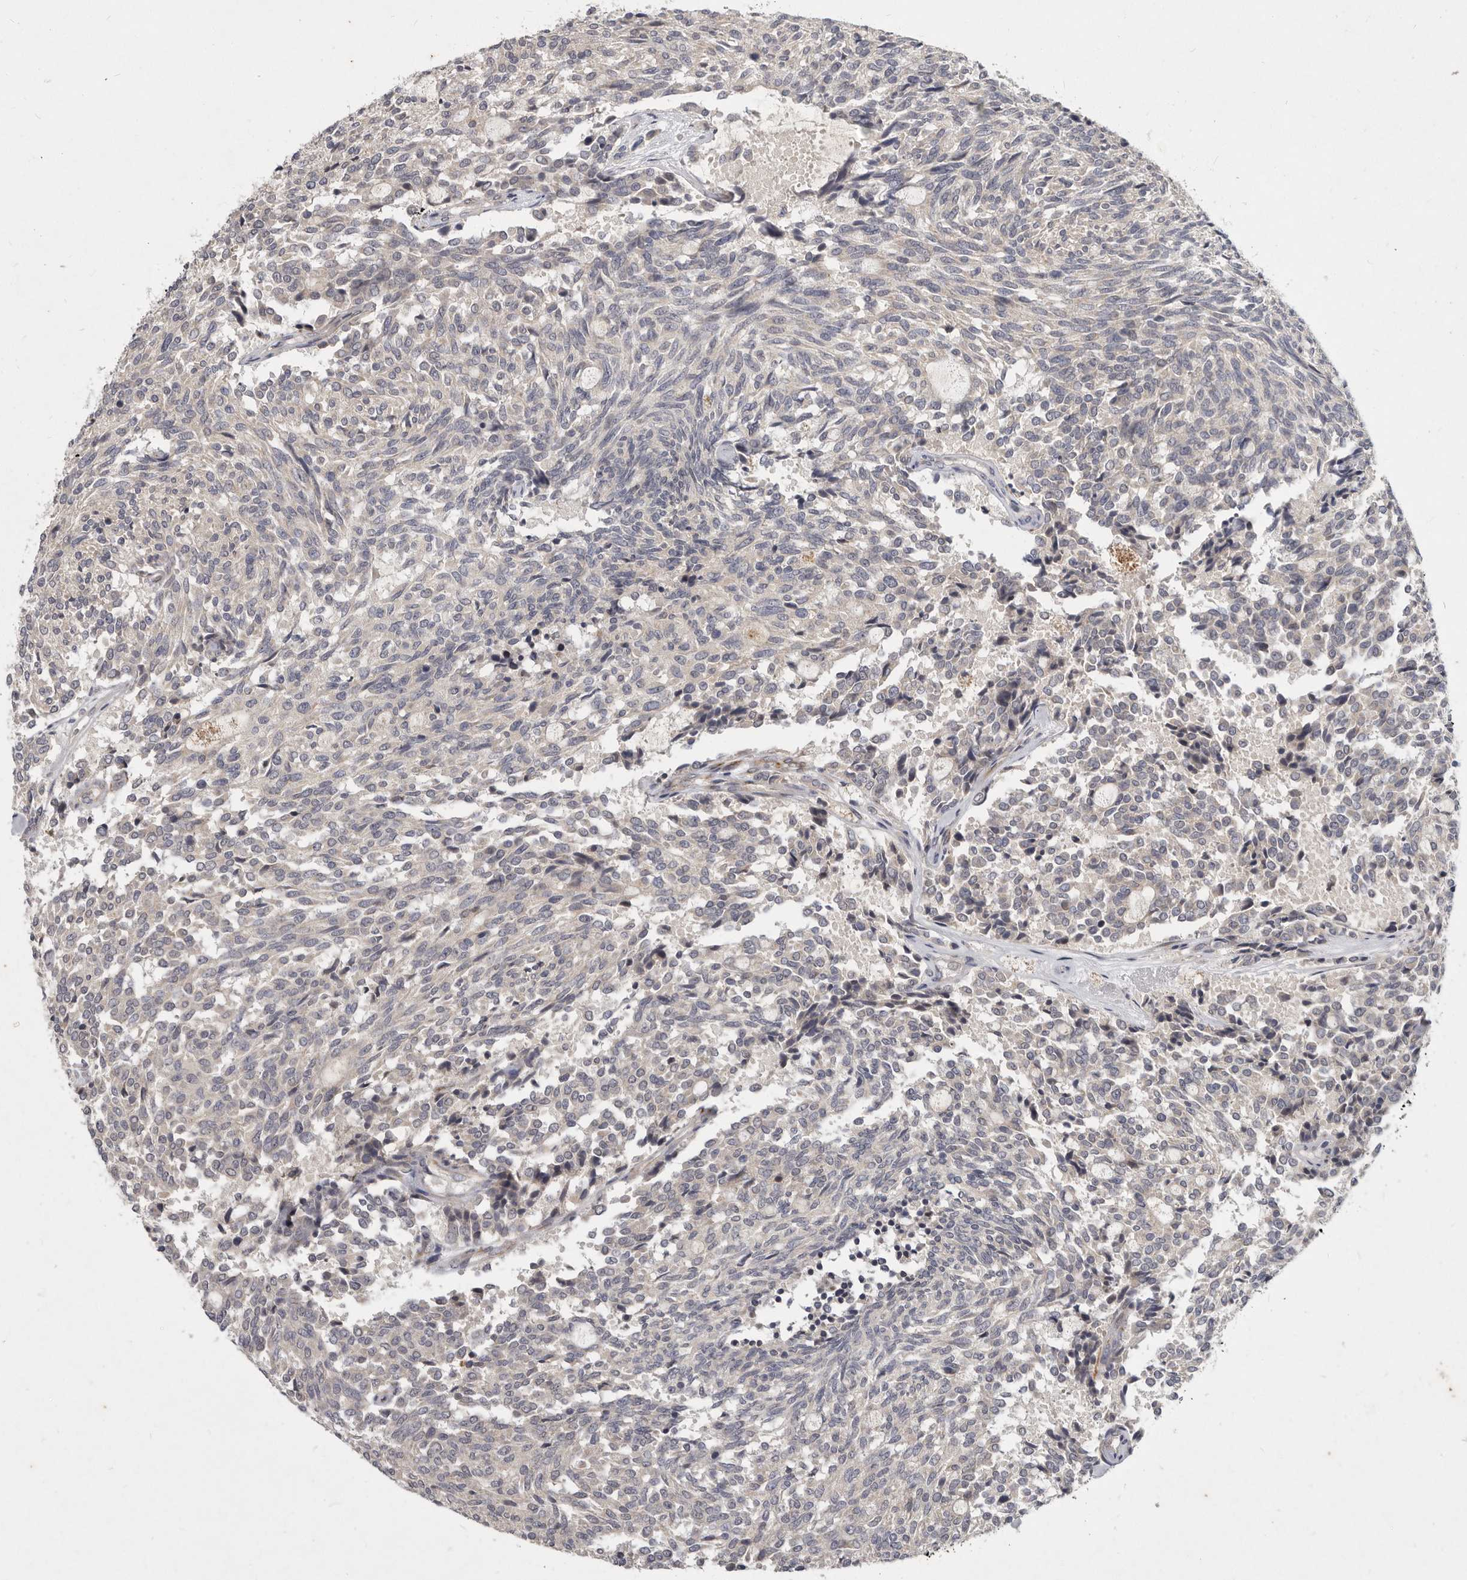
{"staining": {"intensity": "negative", "quantity": "none", "location": "none"}, "tissue": "carcinoid", "cell_type": "Tumor cells", "image_type": "cancer", "snomed": [{"axis": "morphology", "description": "Carcinoid, malignant, NOS"}, {"axis": "topography", "description": "Pancreas"}], "caption": "Immunohistochemistry image of neoplastic tissue: malignant carcinoid stained with DAB (3,3'-diaminobenzidine) reveals no significant protein expression in tumor cells. The staining is performed using DAB (3,3'-diaminobenzidine) brown chromogen with nuclei counter-stained in using hematoxylin.", "gene": "SLC22A1", "patient": {"sex": "female", "age": 54}}